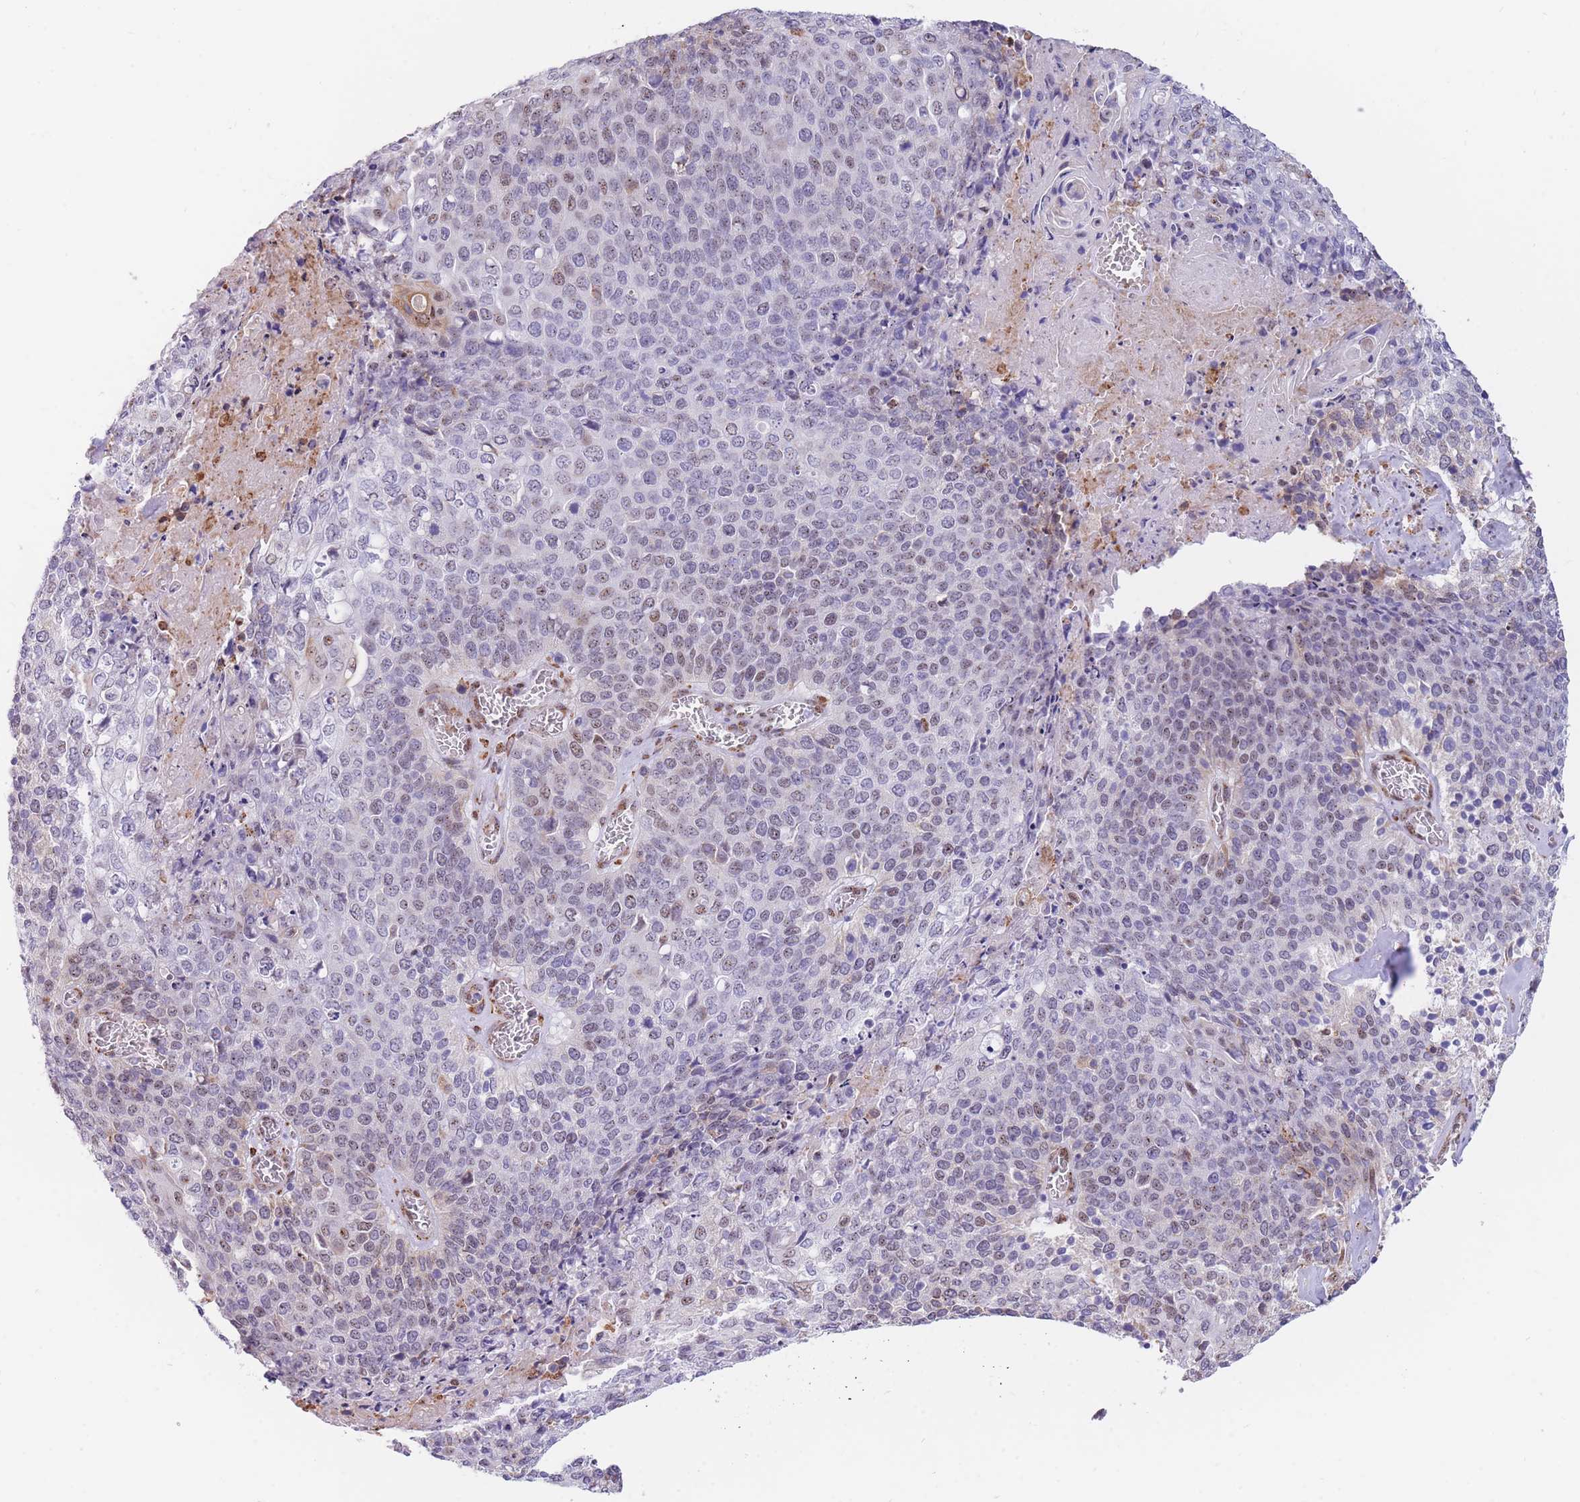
{"staining": {"intensity": "moderate", "quantity": "<25%", "location": "nuclear"}, "tissue": "cervical cancer", "cell_type": "Tumor cells", "image_type": "cancer", "snomed": [{"axis": "morphology", "description": "Squamous cell carcinoma, NOS"}, {"axis": "topography", "description": "Cervix"}], "caption": "There is low levels of moderate nuclear positivity in tumor cells of cervical cancer (squamous cell carcinoma), as demonstrated by immunohistochemical staining (brown color).", "gene": "FAM153A", "patient": {"sex": "female", "age": 39}}